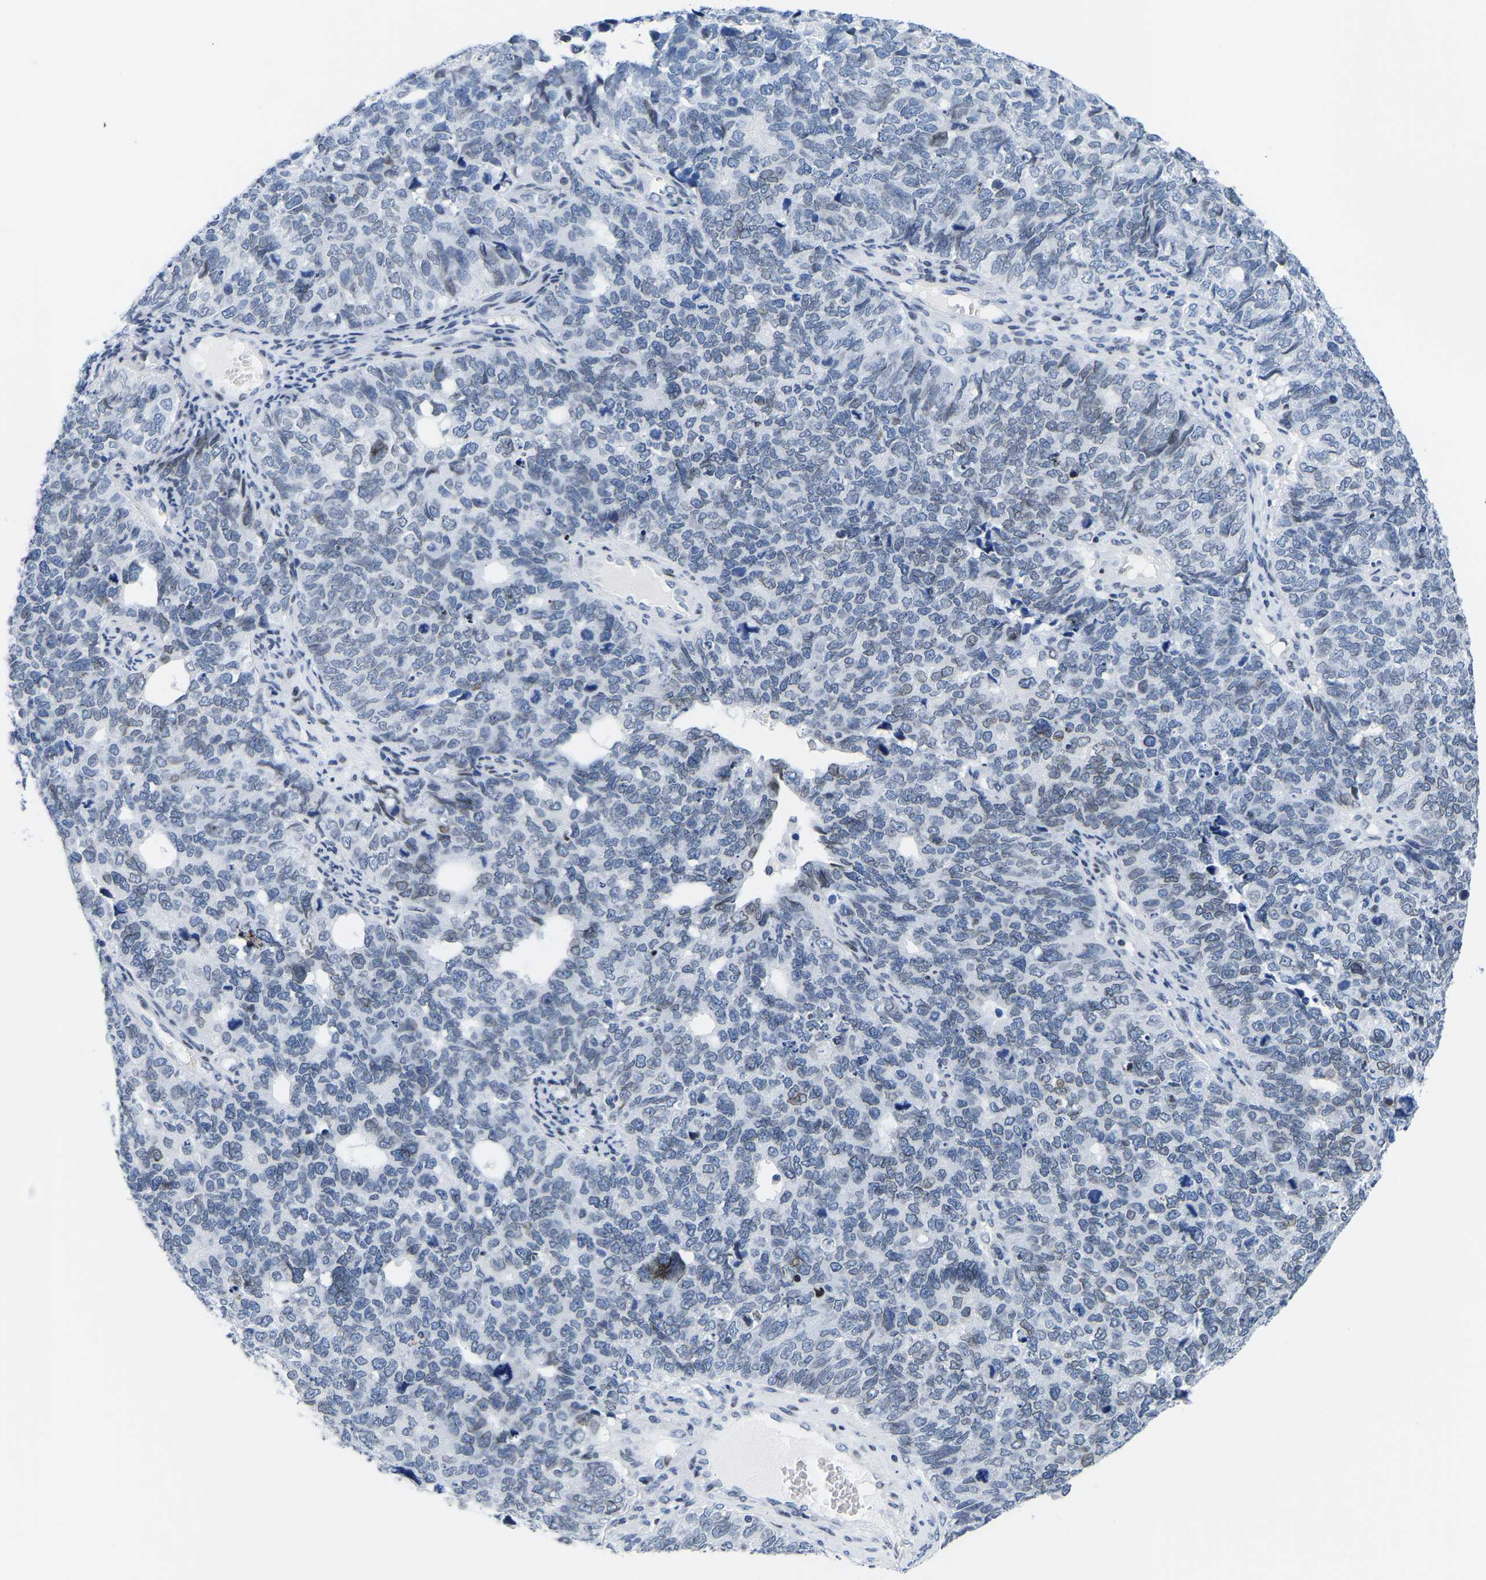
{"staining": {"intensity": "weak", "quantity": "<25%", "location": "cytoplasmic/membranous,nuclear"}, "tissue": "cervical cancer", "cell_type": "Tumor cells", "image_type": "cancer", "snomed": [{"axis": "morphology", "description": "Squamous cell carcinoma, NOS"}, {"axis": "topography", "description": "Cervix"}], "caption": "Immunohistochemical staining of human squamous cell carcinoma (cervical) demonstrates no significant staining in tumor cells.", "gene": "UPK3A", "patient": {"sex": "female", "age": 63}}